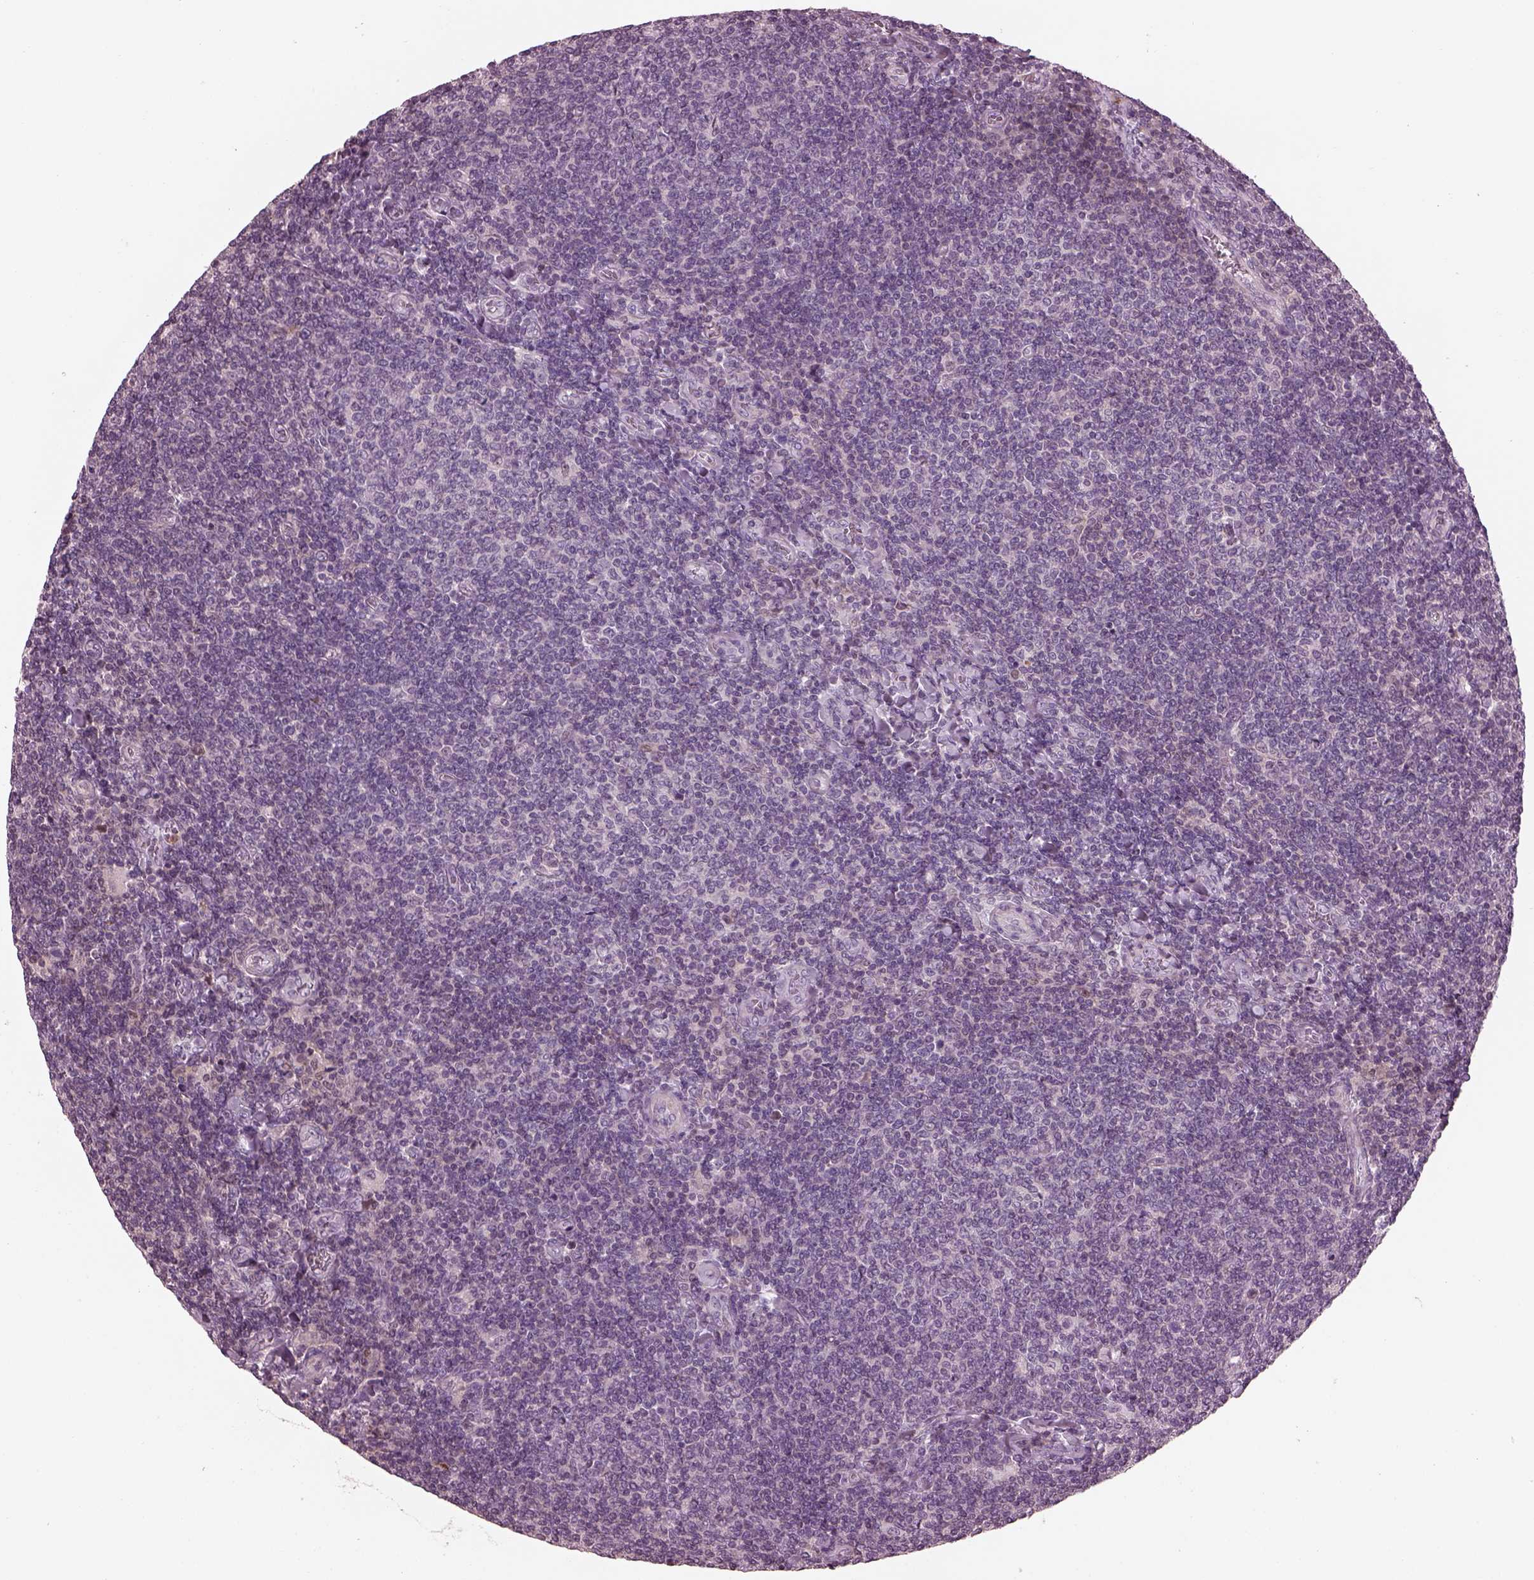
{"staining": {"intensity": "negative", "quantity": "none", "location": "none"}, "tissue": "lymphoma", "cell_type": "Tumor cells", "image_type": "cancer", "snomed": [{"axis": "morphology", "description": "Malignant lymphoma, non-Hodgkin's type, Low grade"}, {"axis": "topography", "description": "Lymph node"}], "caption": "The image exhibits no significant expression in tumor cells of lymphoma.", "gene": "BFSP1", "patient": {"sex": "male", "age": 52}}